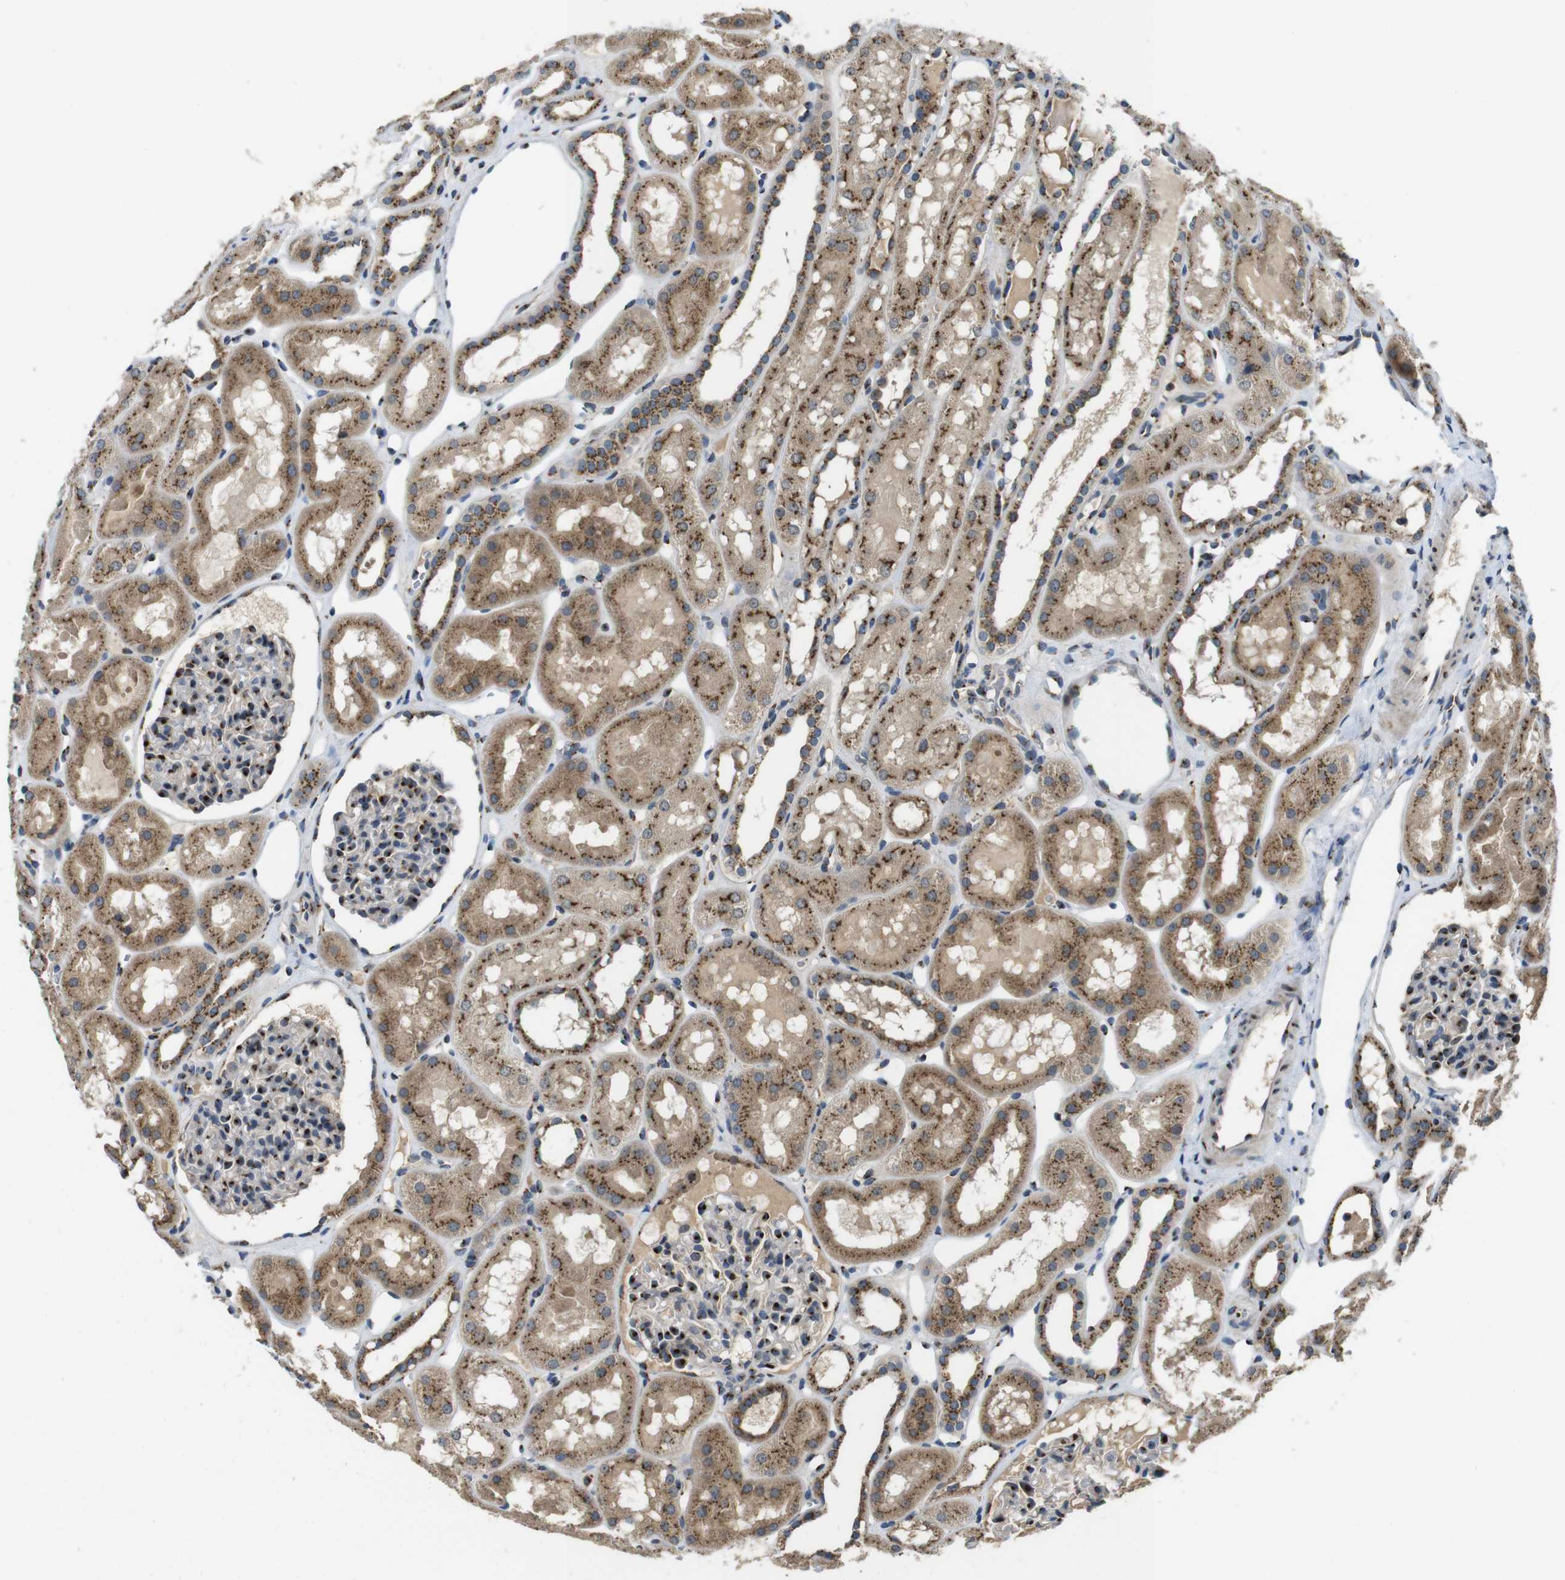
{"staining": {"intensity": "moderate", "quantity": ">75%", "location": "cytoplasmic/membranous"}, "tissue": "kidney", "cell_type": "Cells in glomeruli", "image_type": "normal", "snomed": [{"axis": "morphology", "description": "Normal tissue, NOS"}, {"axis": "topography", "description": "Kidney"}, {"axis": "topography", "description": "Urinary bladder"}], "caption": "The micrograph exhibits immunohistochemical staining of unremarkable kidney. There is moderate cytoplasmic/membranous positivity is identified in about >75% of cells in glomeruli. (DAB (3,3'-diaminobenzidine) = brown stain, brightfield microscopy at high magnification).", "gene": "ZFPL1", "patient": {"sex": "male", "age": 16}}